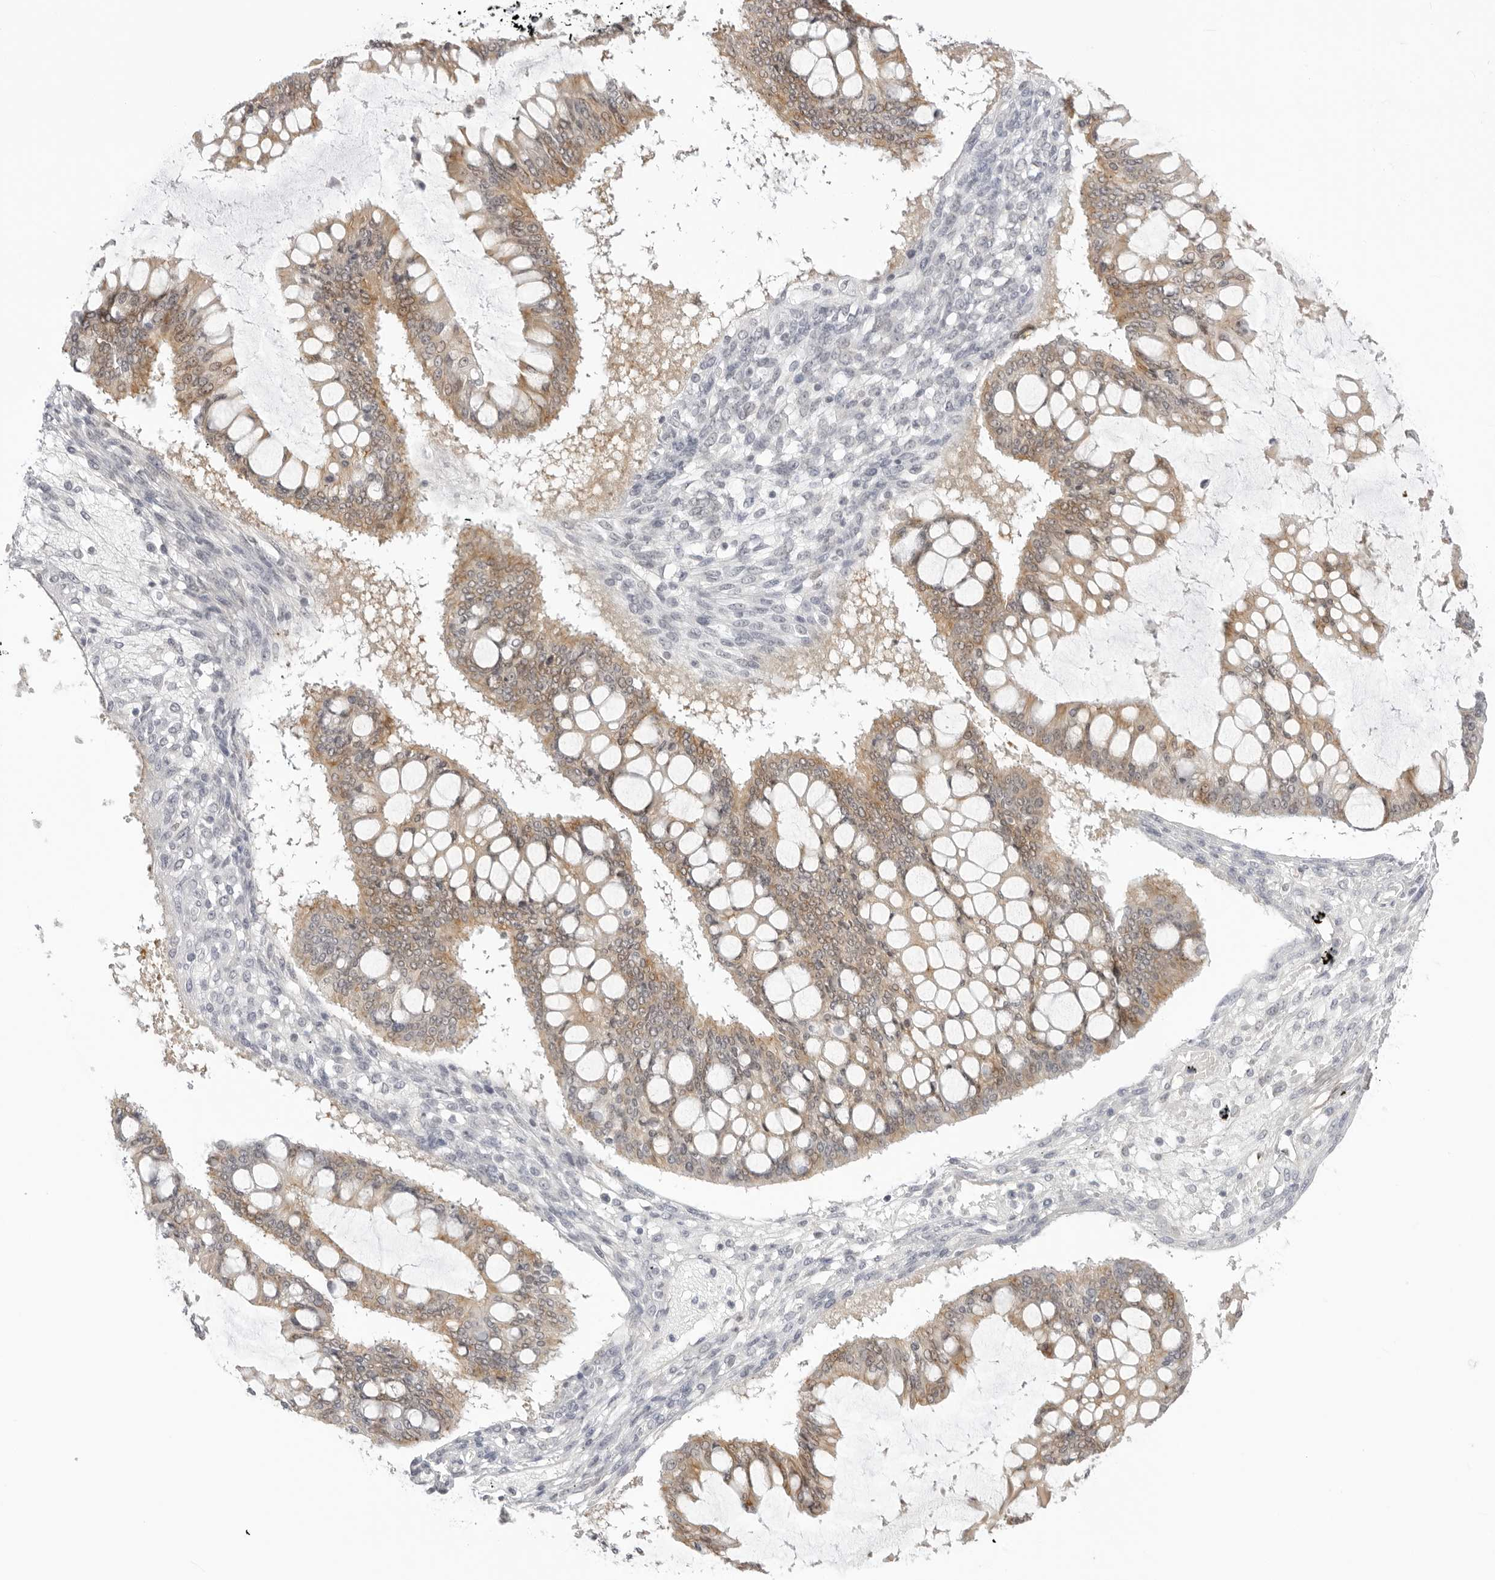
{"staining": {"intensity": "moderate", "quantity": ">75%", "location": "cytoplasmic/membranous"}, "tissue": "ovarian cancer", "cell_type": "Tumor cells", "image_type": "cancer", "snomed": [{"axis": "morphology", "description": "Cystadenocarcinoma, mucinous, NOS"}, {"axis": "topography", "description": "Ovary"}], "caption": "Brown immunohistochemical staining in ovarian cancer (mucinous cystadenocarcinoma) reveals moderate cytoplasmic/membranous staining in about >75% of tumor cells. The protein is stained brown, and the nuclei are stained in blue (DAB IHC with brightfield microscopy, high magnification).", "gene": "TRAPPC3", "patient": {"sex": "female", "age": 73}}